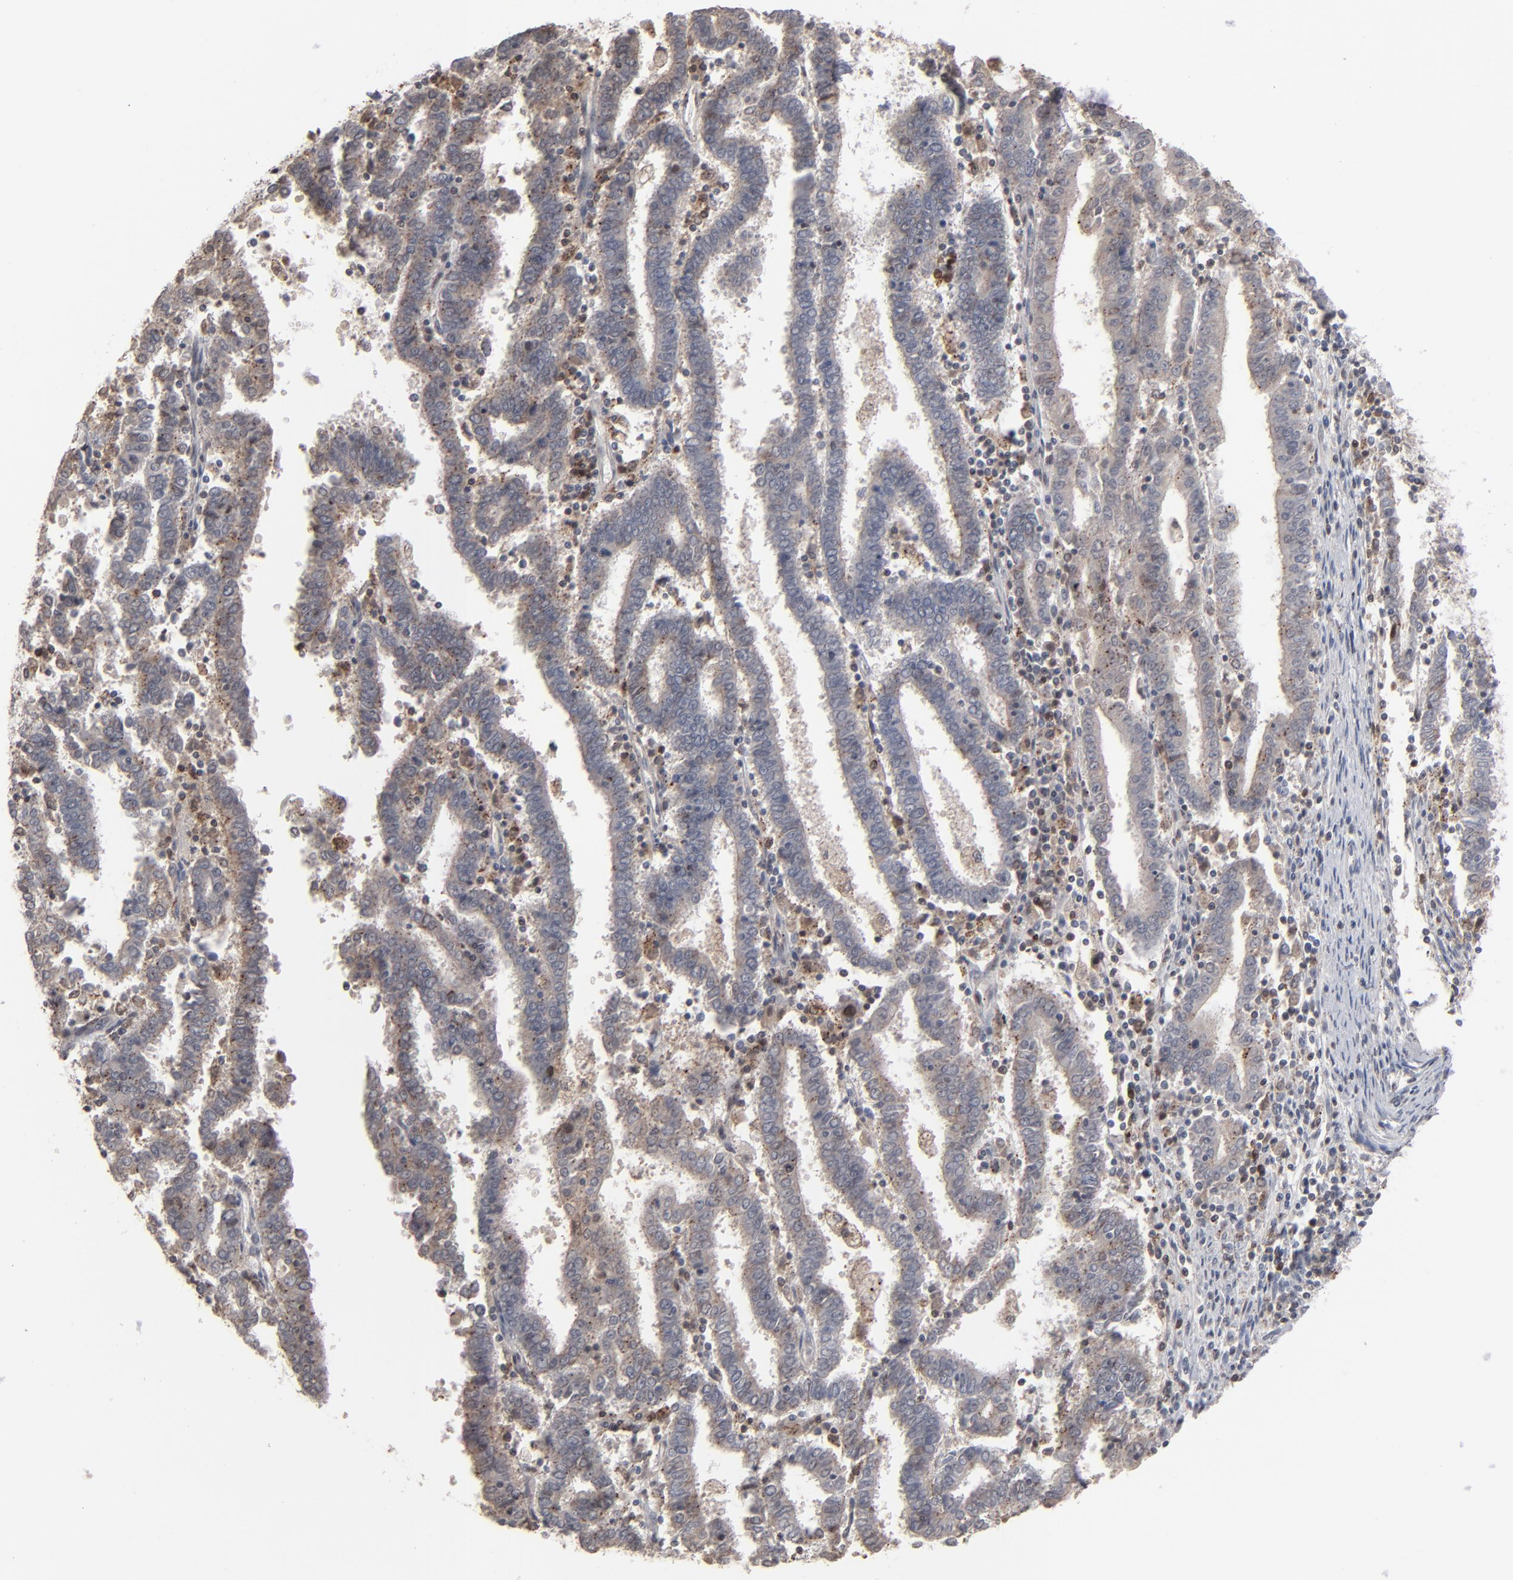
{"staining": {"intensity": "weak", "quantity": ">75%", "location": "cytoplasmic/membranous"}, "tissue": "endometrial cancer", "cell_type": "Tumor cells", "image_type": "cancer", "snomed": [{"axis": "morphology", "description": "Adenocarcinoma, NOS"}, {"axis": "topography", "description": "Uterus"}], "caption": "Protein staining exhibits weak cytoplasmic/membranous expression in approximately >75% of tumor cells in endometrial cancer (adenocarcinoma). Immunohistochemistry (ihc) stains the protein of interest in brown and the nuclei are stained blue.", "gene": "STAT4", "patient": {"sex": "female", "age": 83}}